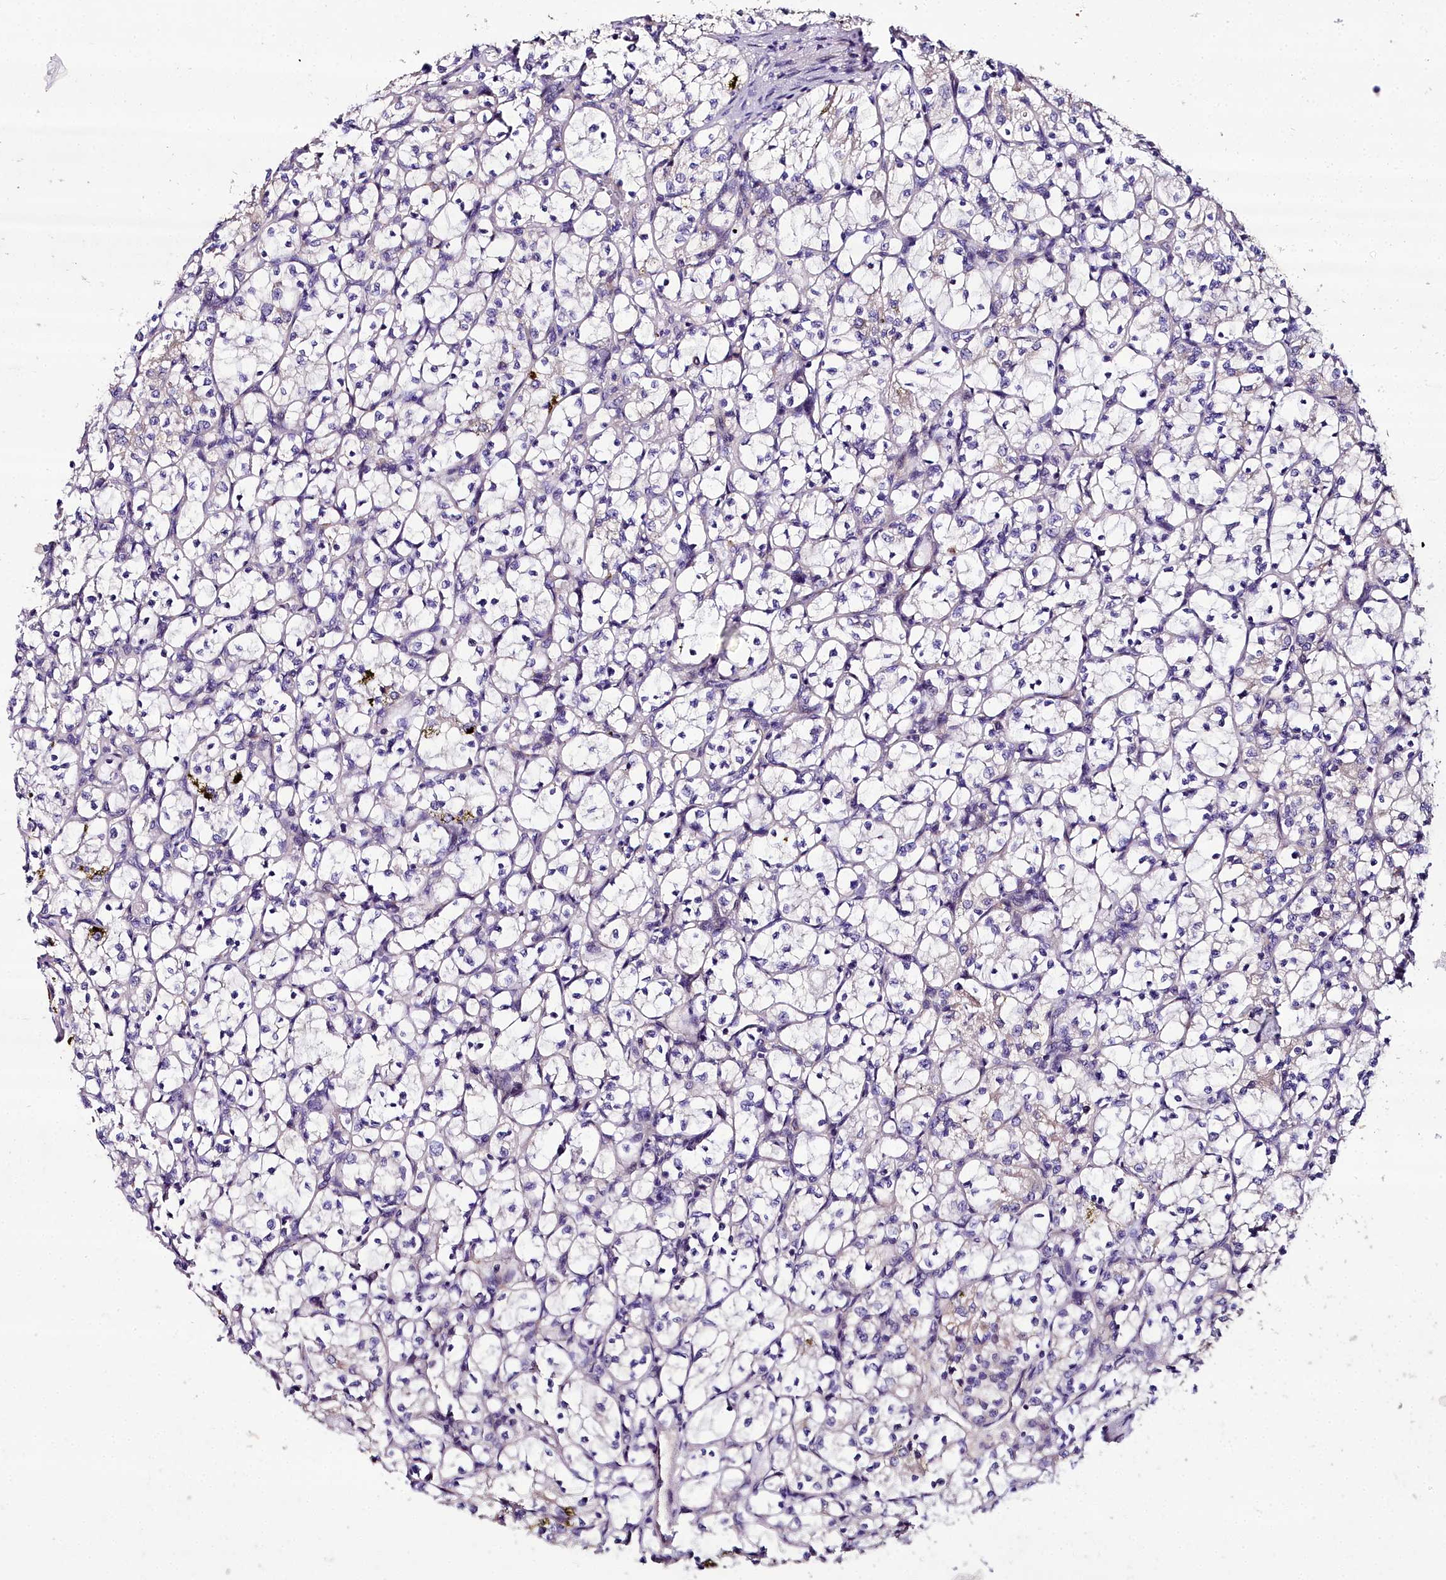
{"staining": {"intensity": "negative", "quantity": "none", "location": "none"}, "tissue": "renal cancer", "cell_type": "Tumor cells", "image_type": "cancer", "snomed": [{"axis": "morphology", "description": "Adenocarcinoma, NOS"}, {"axis": "topography", "description": "Kidney"}], "caption": "DAB (3,3'-diaminobenzidine) immunohistochemical staining of renal cancer demonstrates no significant positivity in tumor cells.", "gene": "NT5M", "patient": {"sex": "female", "age": 69}}